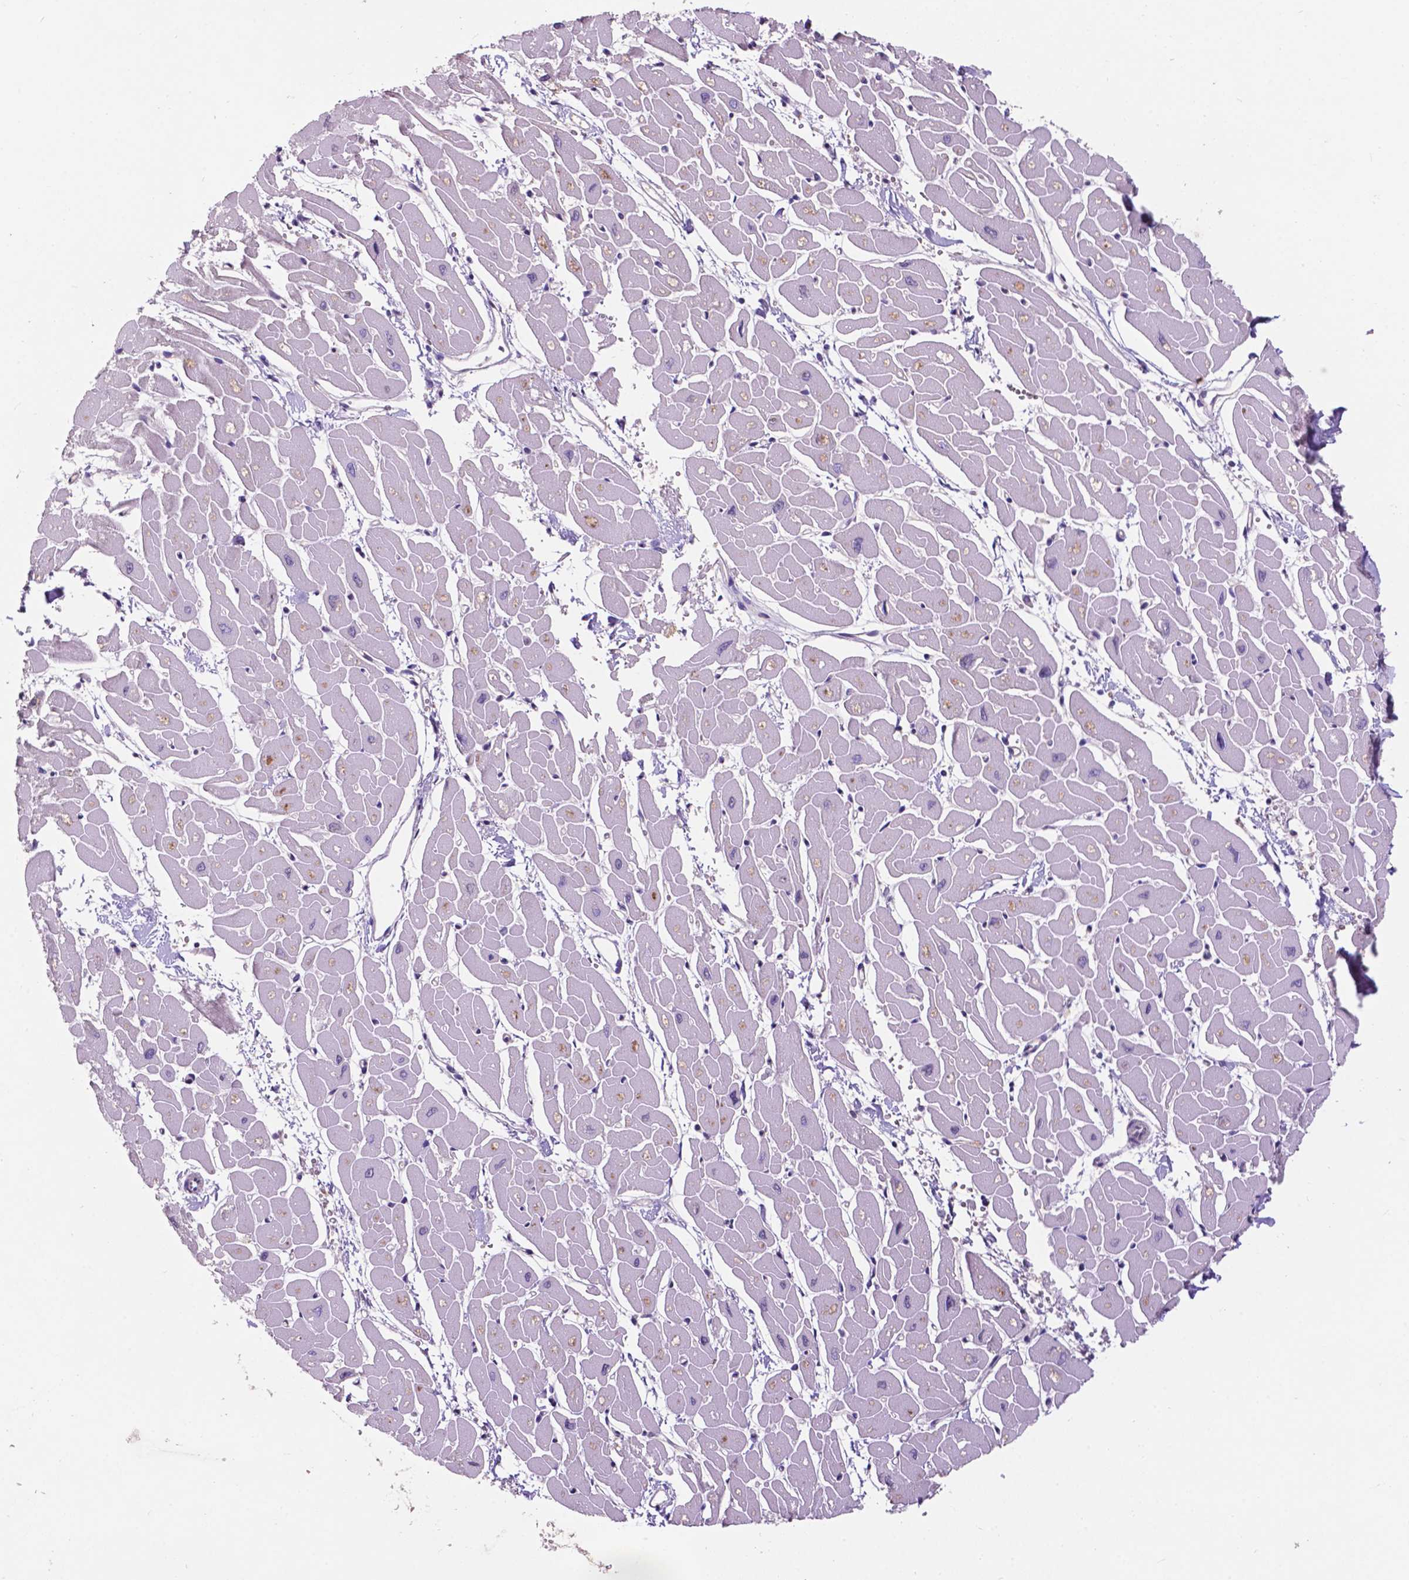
{"staining": {"intensity": "negative", "quantity": "none", "location": "none"}, "tissue": "heart muscle", "cell_type": "Cardiomyocytes", "image_type": "normal", "snomed": [{"axis": "morphology", "description": "Normal tissue, NOS"}, {"axis": "topography", "description": "Heart"}], "caption": "The photomicrograph exhibits no staining of cardiomyocytes in normal heart muscle. (DAB immunohistochemistry visualized using brightfield microscopy, high magnification).", "gene": "PLSCR1", "patient": {"sex": "male", "age": 57}}